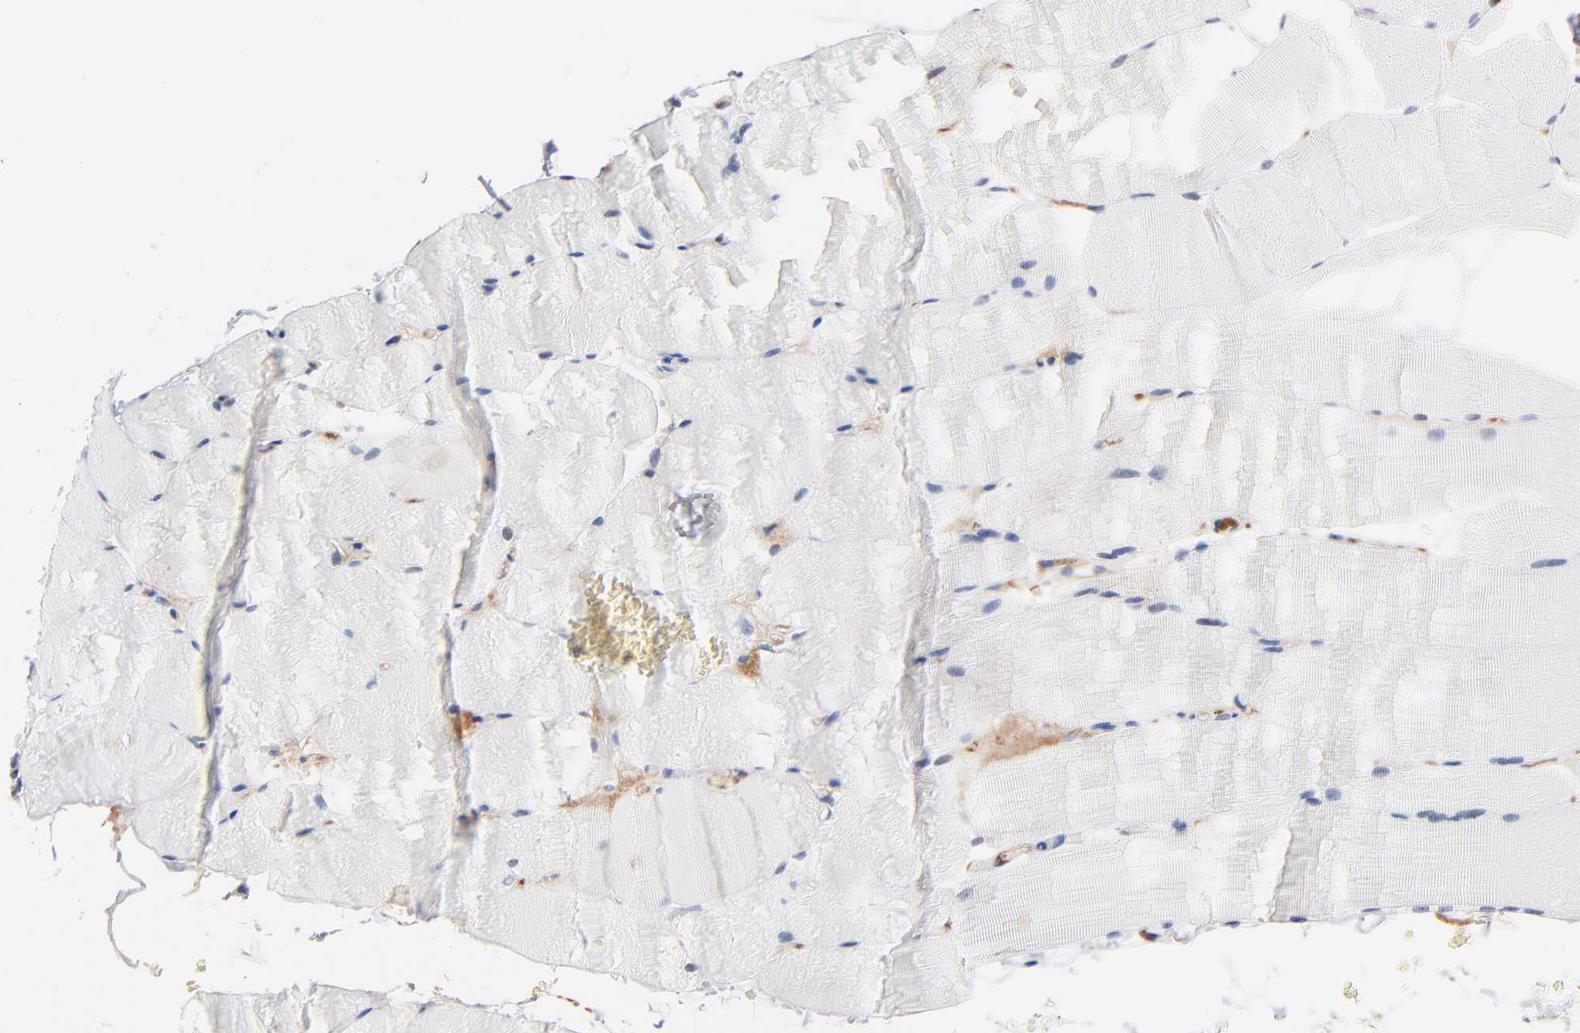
{"staining": {"intensity": "negative", "quantity": "none", "location": "none"}, "tissue": "skeletal muscle", "cell_type": "Myocytes", "image_type": "normal", "snomed": [{"axis": "morphology", "description": "Normal tissue, NOS"}, {"axis": "topography", "description": "Skeletal muscle"}, {"axis": "topography", "description": "Parathyroid gland"}], "caption": "Immunohistochemistry (IHC) photomicrograph of benign skeletal muscle: skeletal muscle stained with DAB exhibits no significant protein expression in myocytes. (DAB (3,3'-diaminobenzidine) immunohistochemistry (IHC) visualized using brightfield microscopy, high magnification).", "gene": "SERPINA4", "patient": {"sex": "female", "age": 37}}